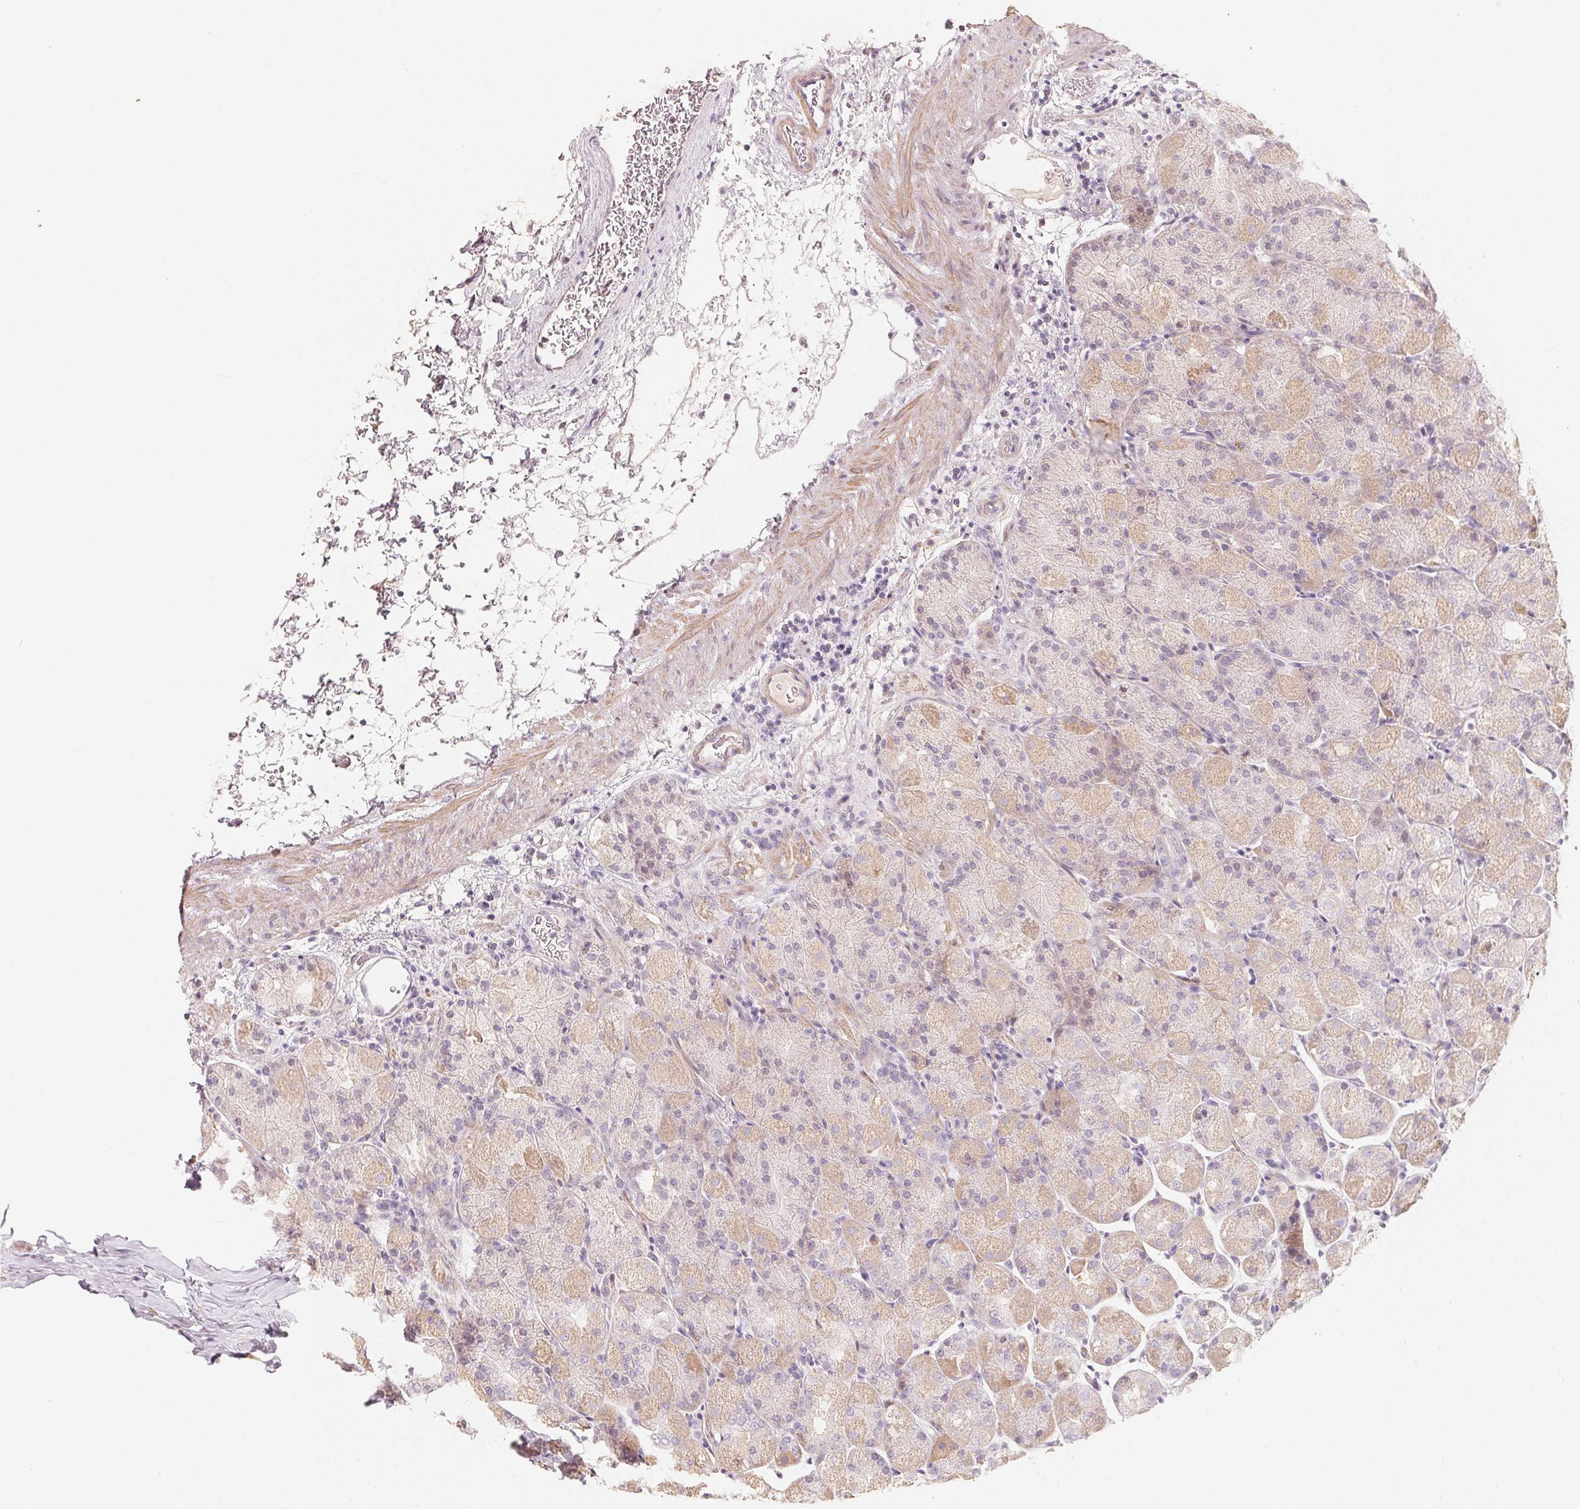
{"staining": {"intensity": "weak", "quantity": "25%-75%", "location": "cytoplasmic/membranous"}, "tissue": "stomach", "cell_type": "Glandular cells", "image_type": "normal", "snomed": [{"axis": "morphology", "description": "Normal tissue, NOS"}, {"axis": "topography", "description": "Stomach, upper"}, {"axis": "topography", "description": "Stomach"}, {"axis": "topography", "description": "Stomach, lower"}], "caption": "Unremarkable stomach exhibits weak cytoplasmic/membranous staining in approximately 25%-75% of glandular cells, visualized by immunohistochemistry.", "gene": "TP53AIP1", "patient": {"sex": "male", "age": 62}}